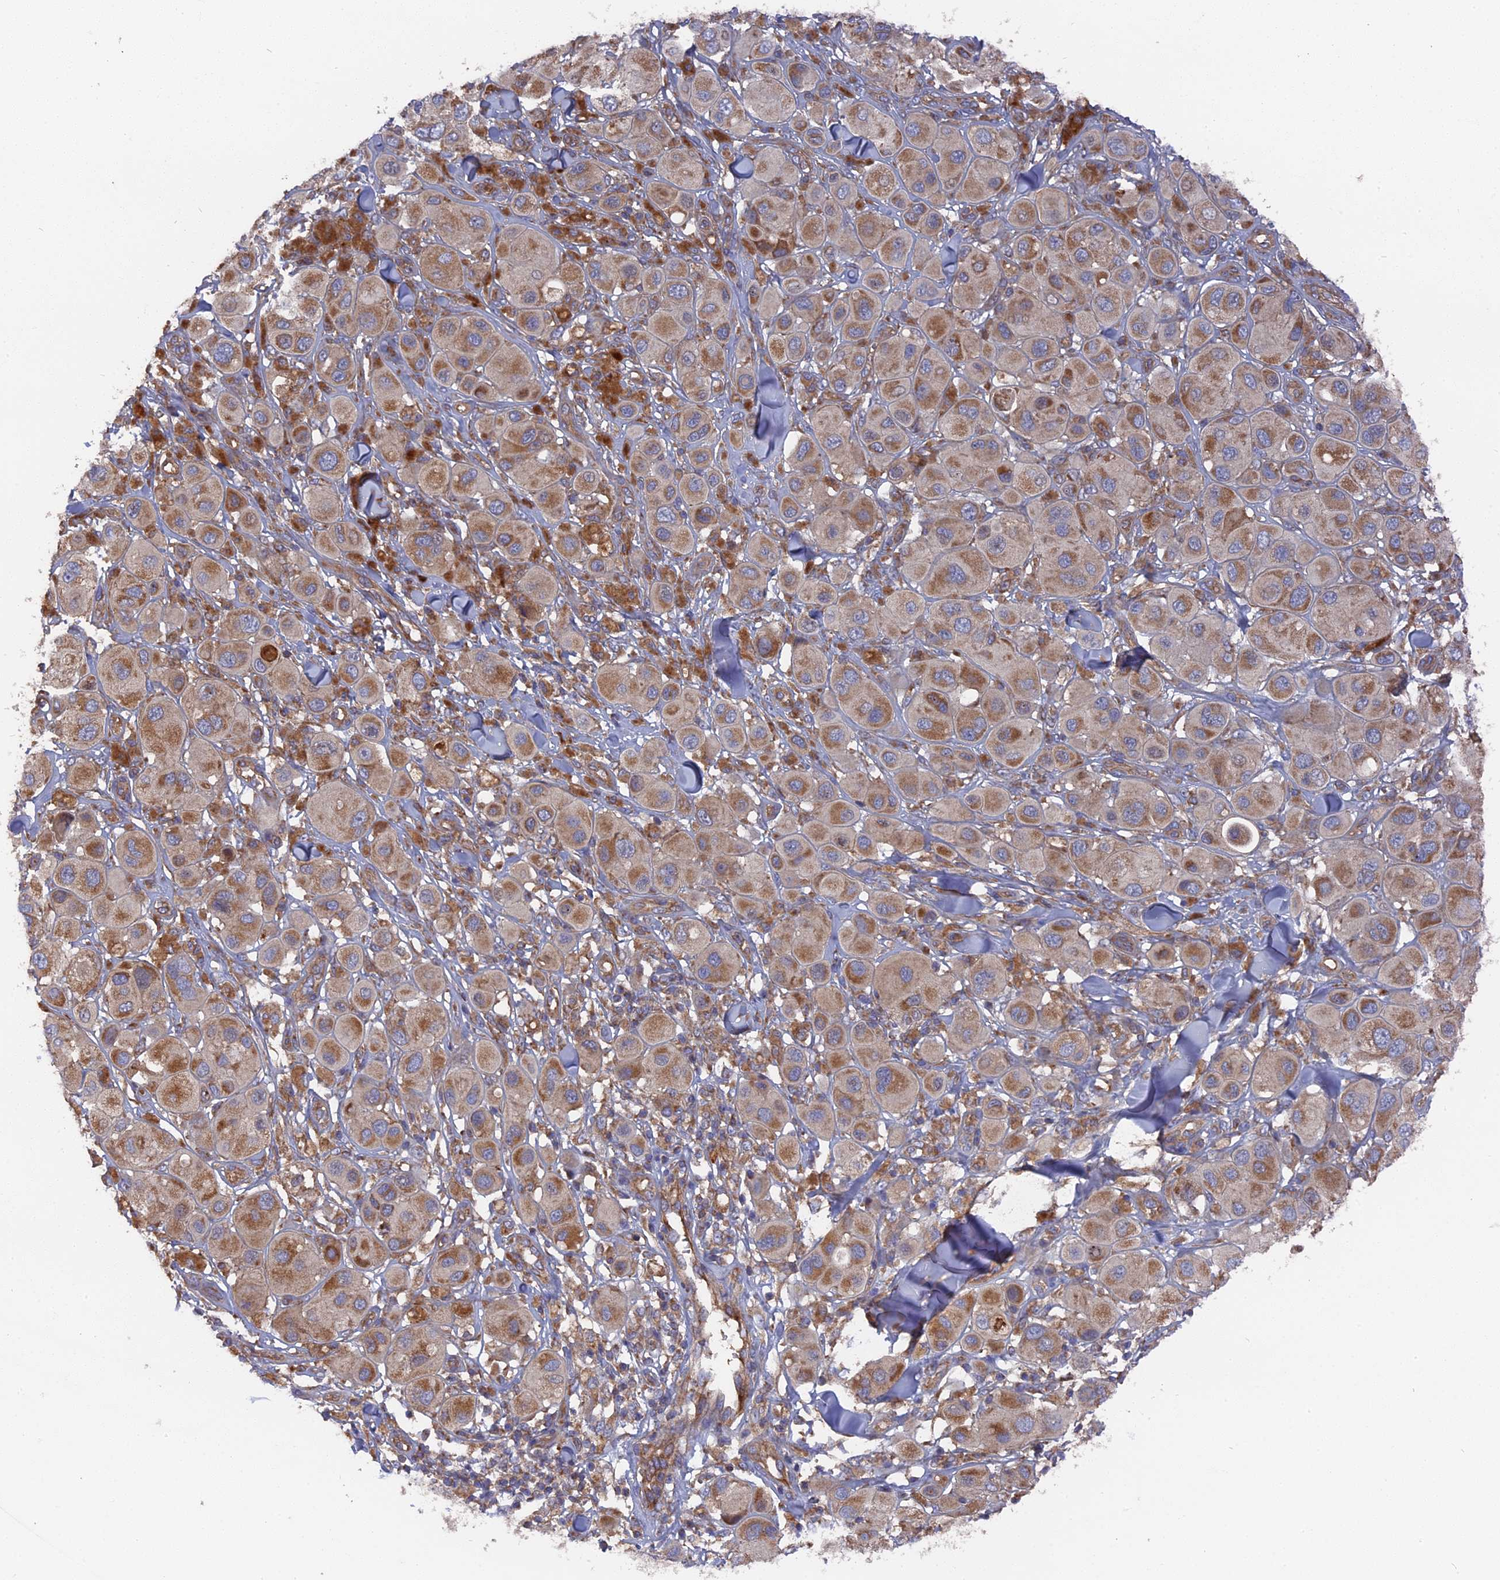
{"staining": {"intensity": "moderate", "quantity": ">75%", "location": "cytoplasmic/membranous"}, "tissue": "melanoma", "cell_type": "Tumor cells", "image_type": "cancer", "snomed": [{"axis": "morphology", "description": "Malignant melanoma, Metastatic site"}, {"axis": "topography", "description": "Skin"}], "caption": "Immunohistochemical staining of human melanoma exhibits medium levels of moderate cytoplasmic/membranous protein staining in about >75% of tumor cells. (DAB IHC, brown staining for protein, blue staining for nuclei).", "gene": "TELO2", "patient": {"sex": "male", "age": 41}}